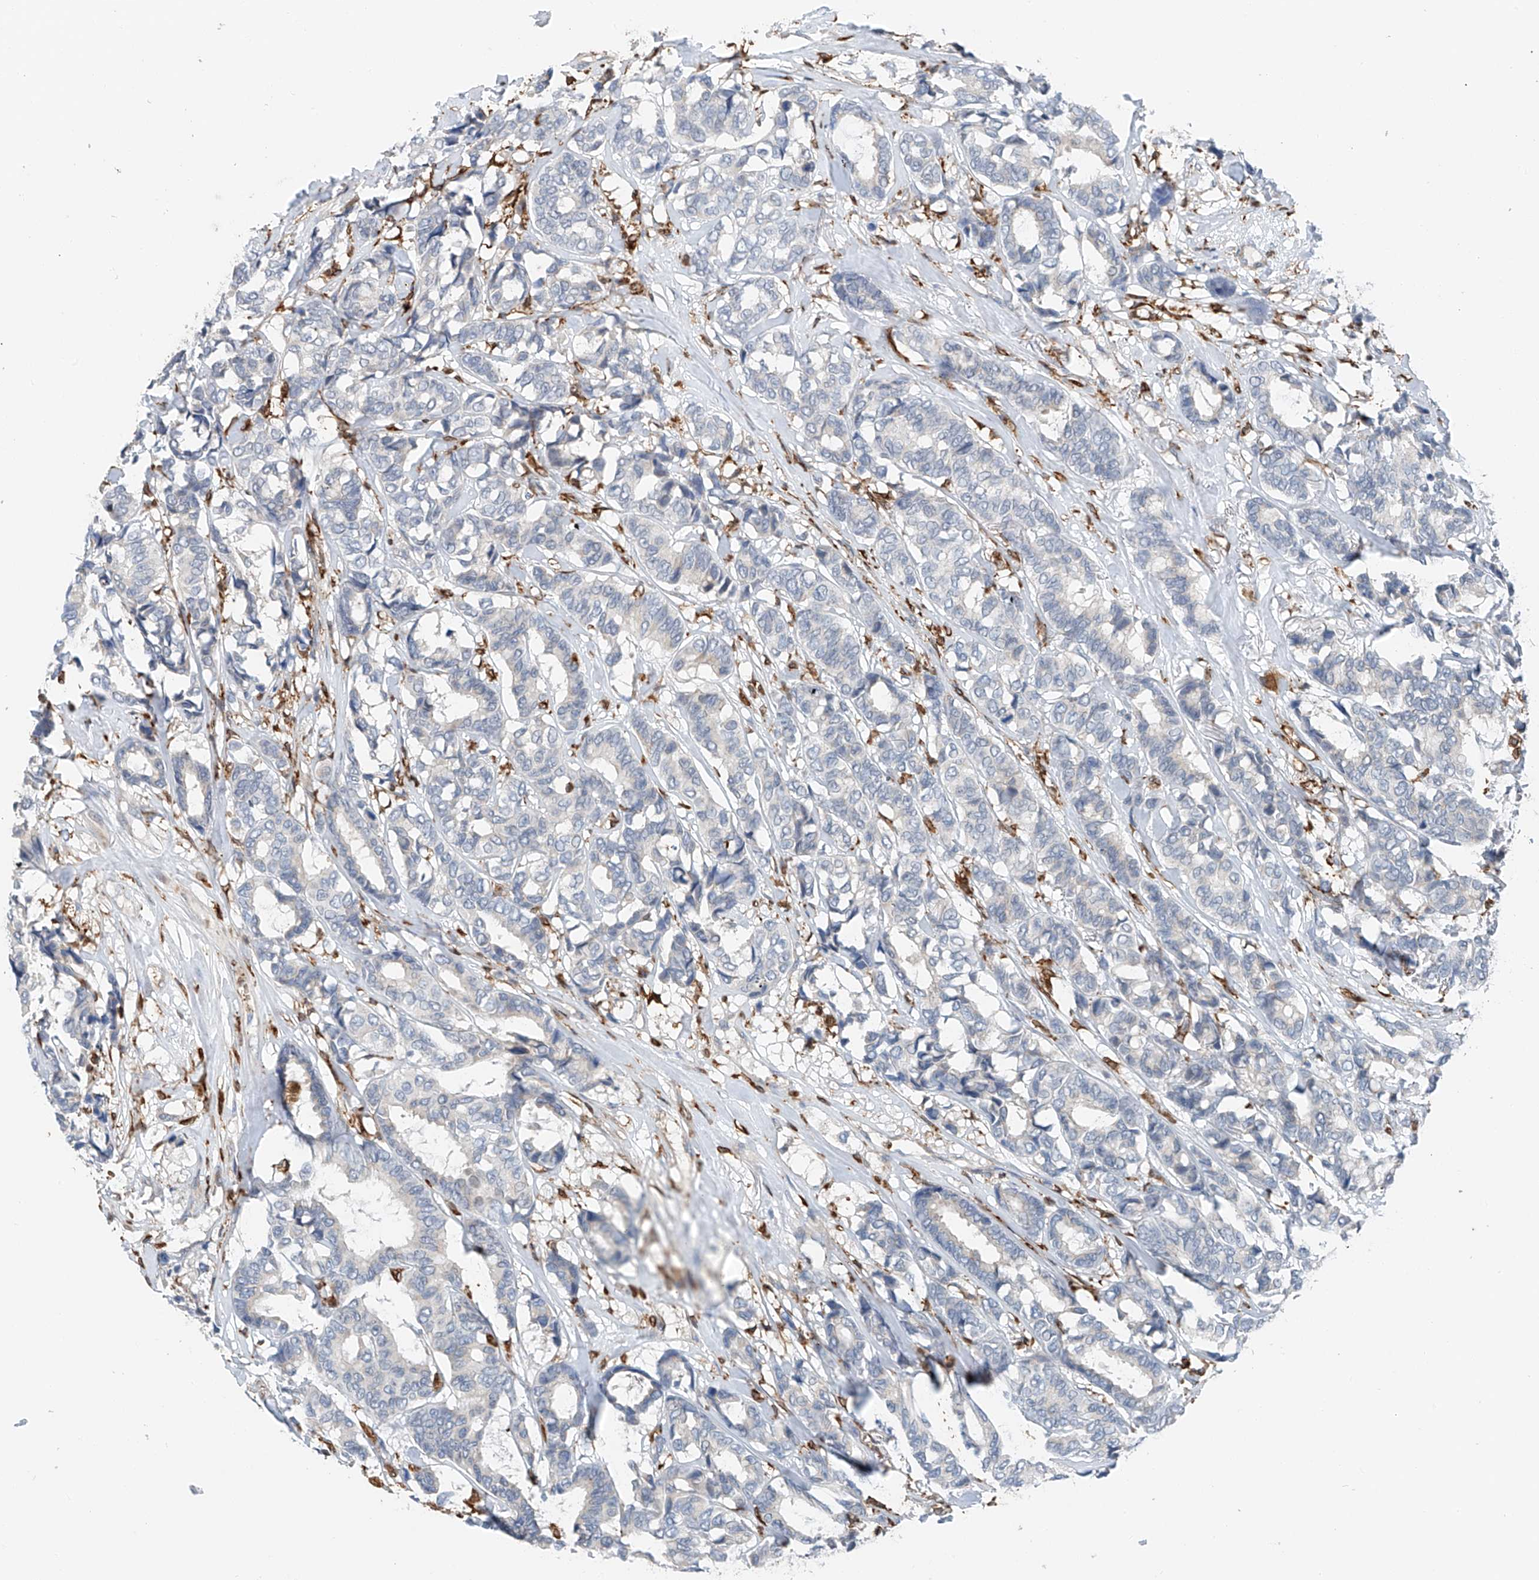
{"staining": {"intensity": "negative", "quantity": "none", "location": "none"}, "tissue": "breast cancer", "cell_type": "Tumor cells", "image_type": "cancer", "snomed": [{"axis": "morphology", "description": "Duct carcinoma"}, {"axis": "topography", "description": "Breast"}], "caption": "This is a histopathology image of immunohistochemistry staining of breast cancer, which shows no staining in tumor cells.", "gene": "TBXAS1", "patient": {"sex": "female", "age": 87}}